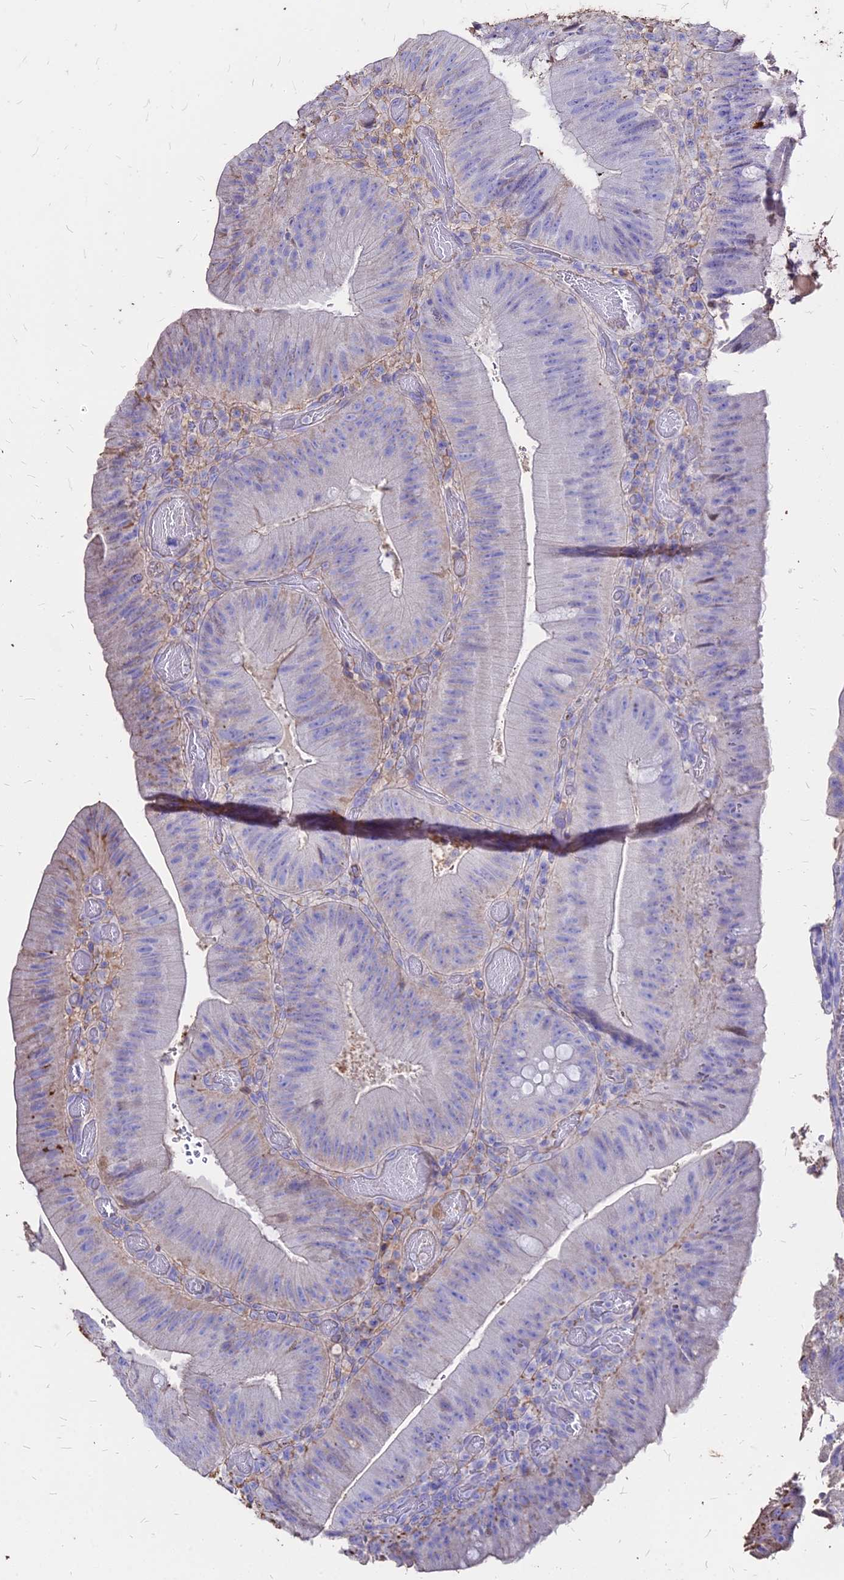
{"staining": {"intensity": "negative", "quantity": "none", "location": "none"}, "tissue": "colorectal cancer", "cell_type": "Tumor cells", "image_type": "cancer", "snomed": [{"axis": "morphology", "description": "Adenocarcinoma, NOS"}, {"axis": "topography", "description": "Colon"}], "caption": "There is no significant positivity in tumor cells of colorectal adenocarcinoma.", "gene": "NME5", "patient": {"sex": "female", "age": 43}}